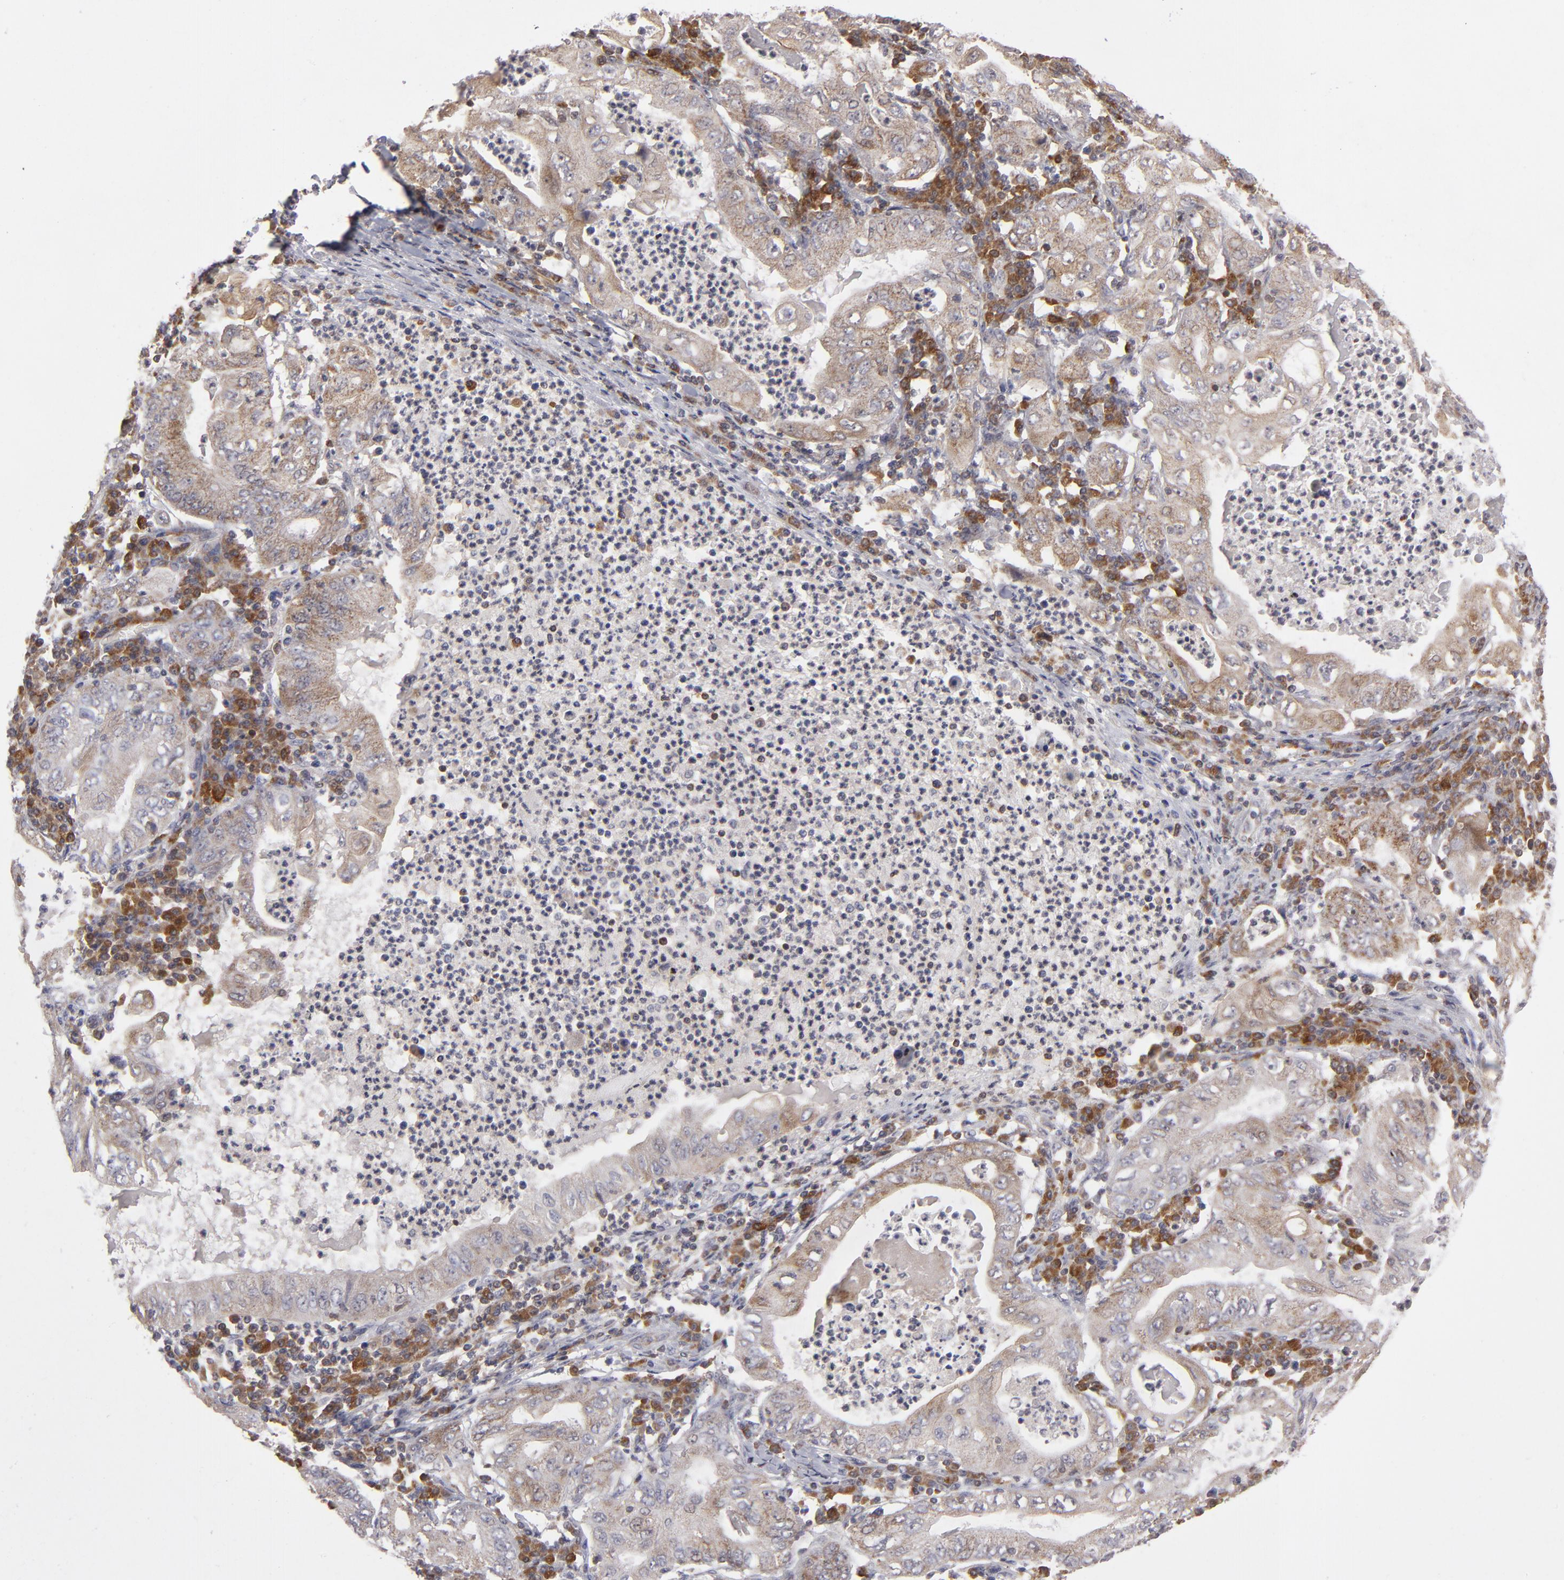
{"staining": {"intensity": "weak", "quantity": "25%-75%", "location": "cytoplasmic/membranous"}, "tissue": "stomach cancer", "cell_type": "Tumor cells", "image_type": "cancer", "snomed": [{"axis": "morphology", "description": "Normal tissue, NOS"}, {"axis": "morphology", "description": "Adenocarcinoma, NOS"}, {"axis": "topography", "description": "Esophagus"}, {"axis": "topography", "description": "Stomach, upper"}, {"axis": "topography", "description": "Peripheral nerve tissue"}], "caption": "Immunohistochemical staining of human stomach cancer (adenocarcinoma) displays weak cytoplasmic/membranous protein staining in about 25%-75% of tumor cells.", "gene": "GLCCI1", "patient": {"sex": "male", "age": 62}}